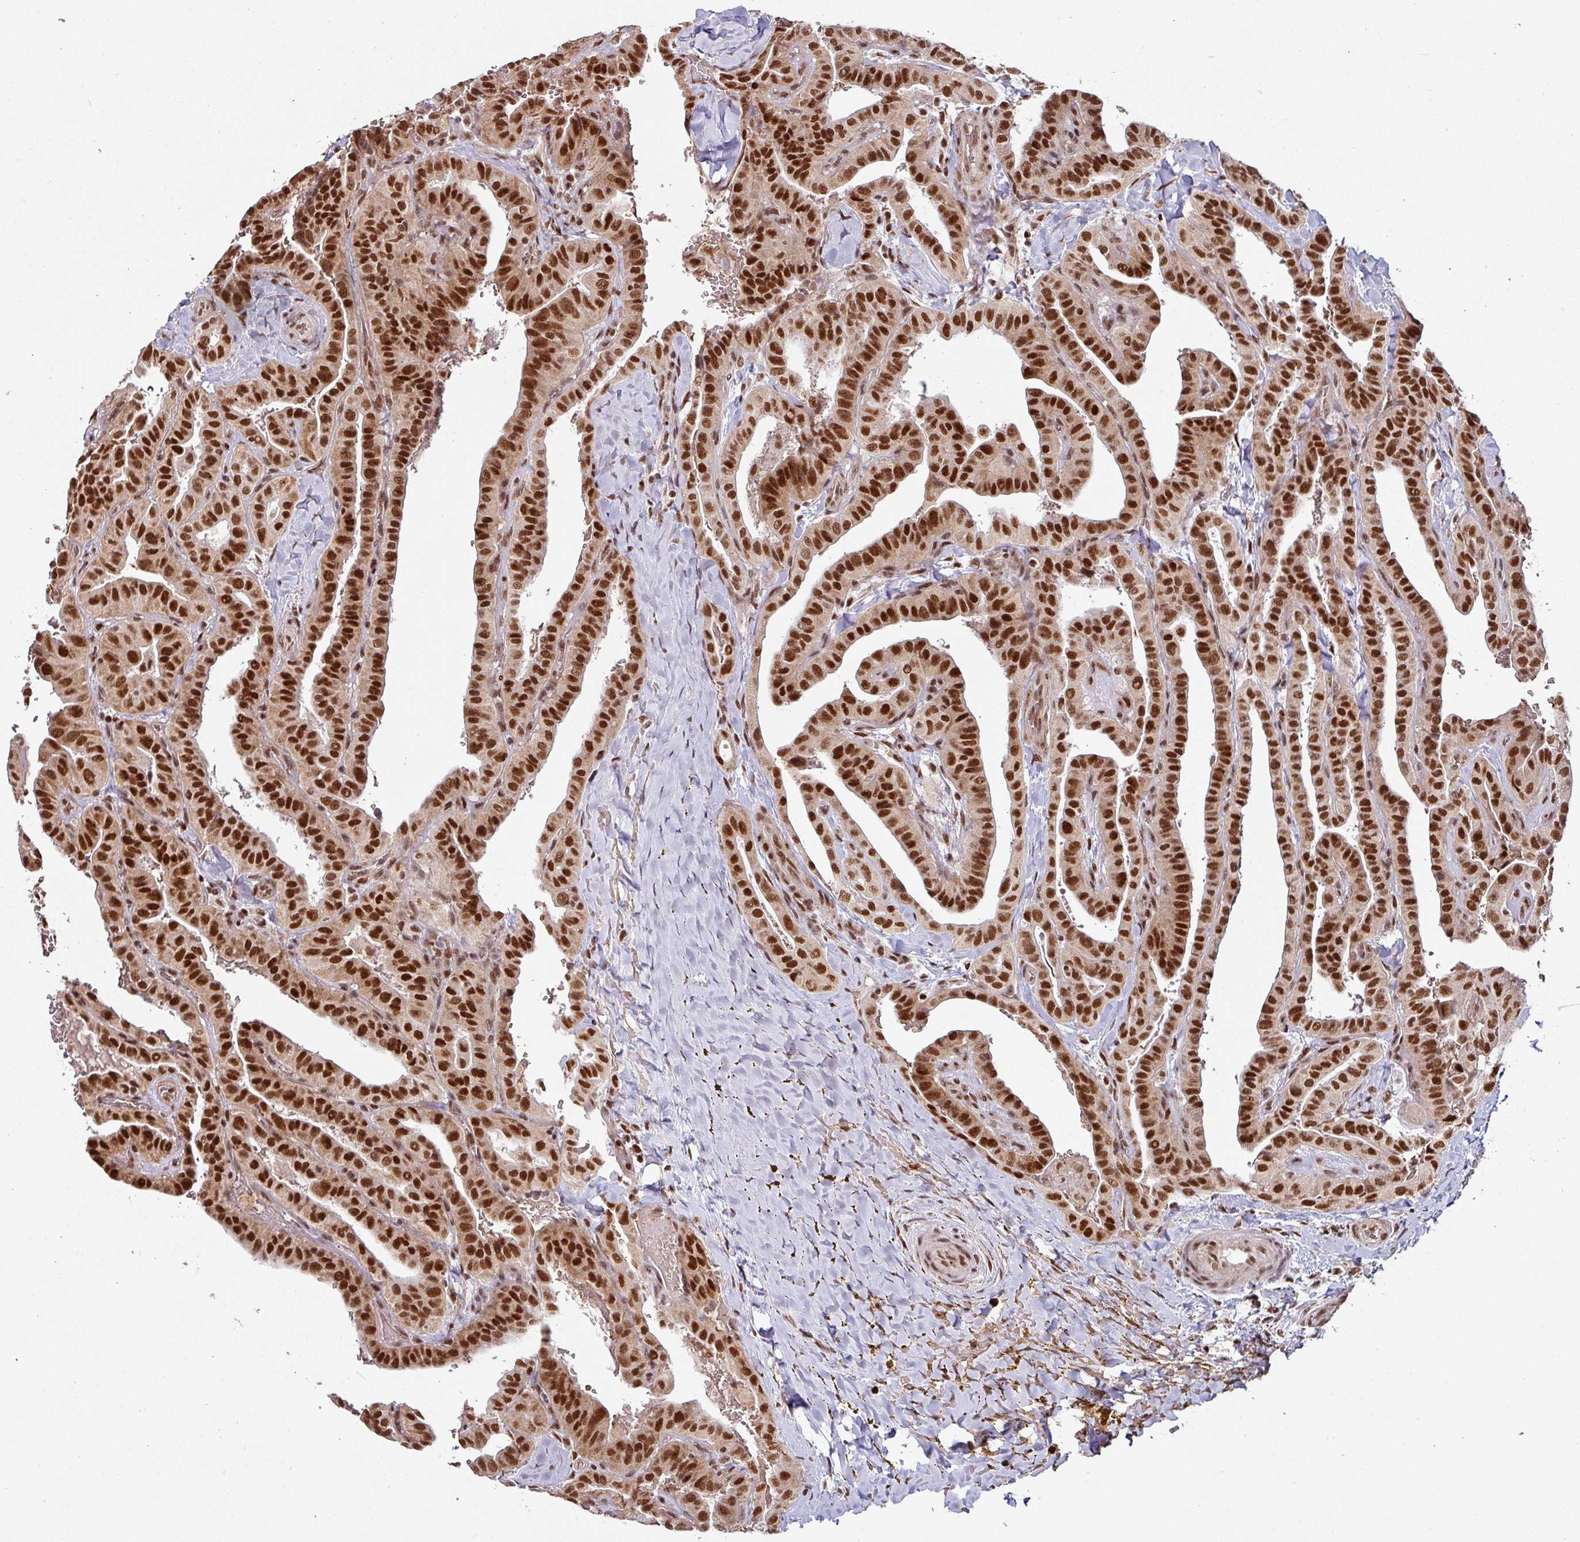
{"staining": {"intensity": "strong", "quantity": ">75%", "location": "nuclear"}, "tissue": "thyroid cancer", "cell_type": "Tumor cells", "image_type": "cancer", "snomed": [{"axis": "morphology", "description": "Papillary adenocarcinoma, NOS"}, {"axis": "topography", "description": "Thyroid gland"}], "caption": "Immunohistochemical staining of human thyroid cancer (papillary adenocarcinoma) displays high levels of strong nuclear protein staining in approximately >75% of tumor cells.", "gene": "PHF23", "patient": {"sex": "male", "age": 77}}